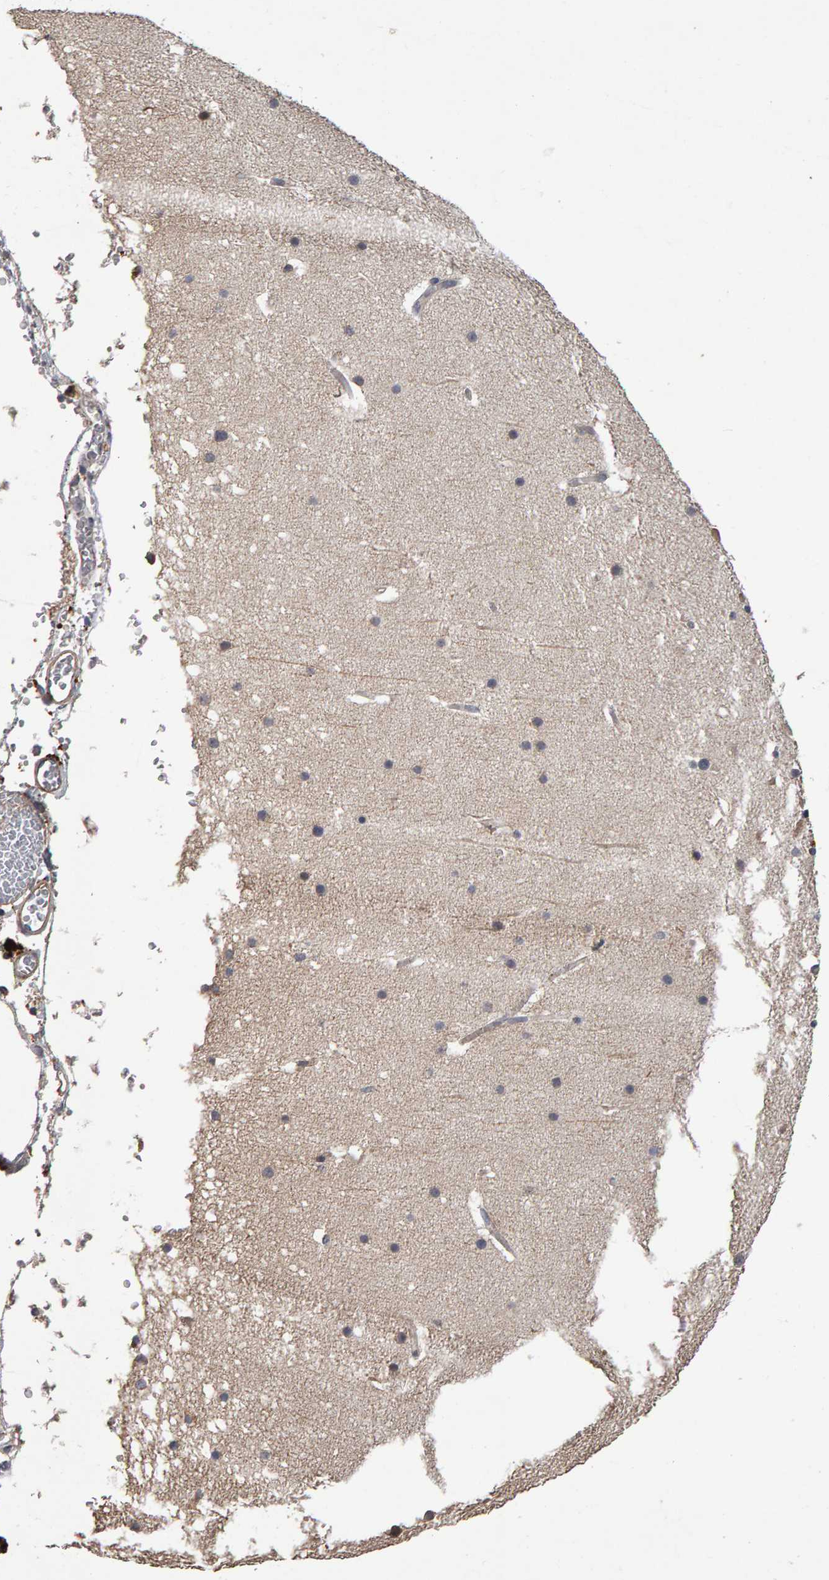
{"staining": {"intensity": "weak", "quantity": "25%-75%", "location": "cytoplasmic/membranous"}, "tissue": "cerebellum", "cell_type": "Cells in granular layer", "image_type": "normal", "snomed": [{"axis": "morphology", "description": "Normal tissue, NOS"}, {"axis": "topography", "description": "Cerebellum"}], "caption": "This histopathology image exhibits normal cerebellum stained with immunohistochemistry to label a protein in brown. The cytoplasmic/membranous of cells in granular layer show weak positivity for the protein. Nuclei are counter-stained blue.", "gene": "COASY", "patient": {"sex": "male", "age": 57}}